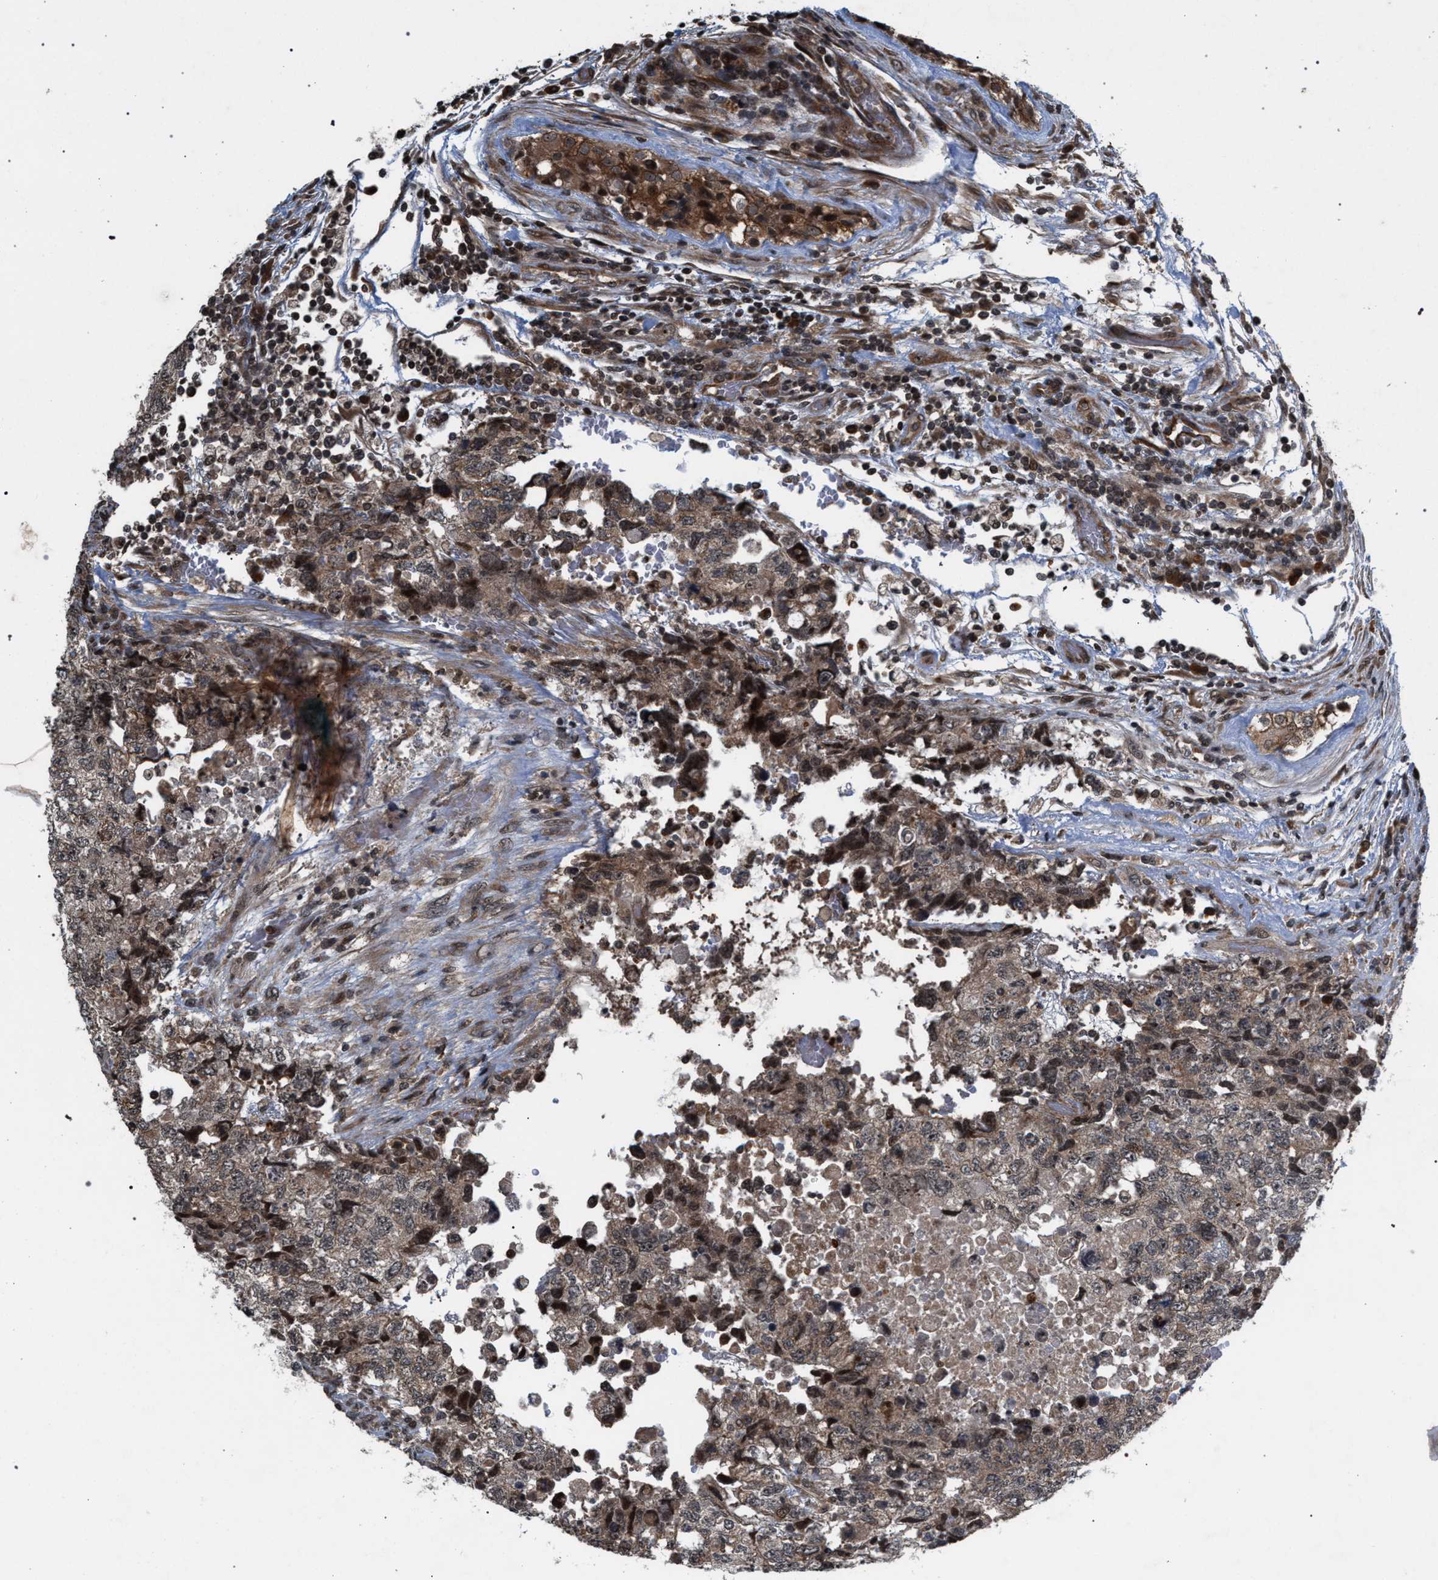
{"staining": {"intensity": "weak", "quantity": ">75%", "location": "cytoplasmic/membranous"}, "tissue": "testis cancer", "cell_type": "Tumor cells", "image_type": "cancer", "snomed": [{"axis": "morphology", "description": "Carcinoma, Embryonal, NOS"}, {"axis": "topography", "description": "Testis"}], "caption": "Immunohistochemical staining of testis cancer exhibits low levels of weak cytoplasmic/membranous protein expression in approximately >75% of tumor cells.", "gene": "IRAK4", "patient": {"sex": "male", "age": 36}}